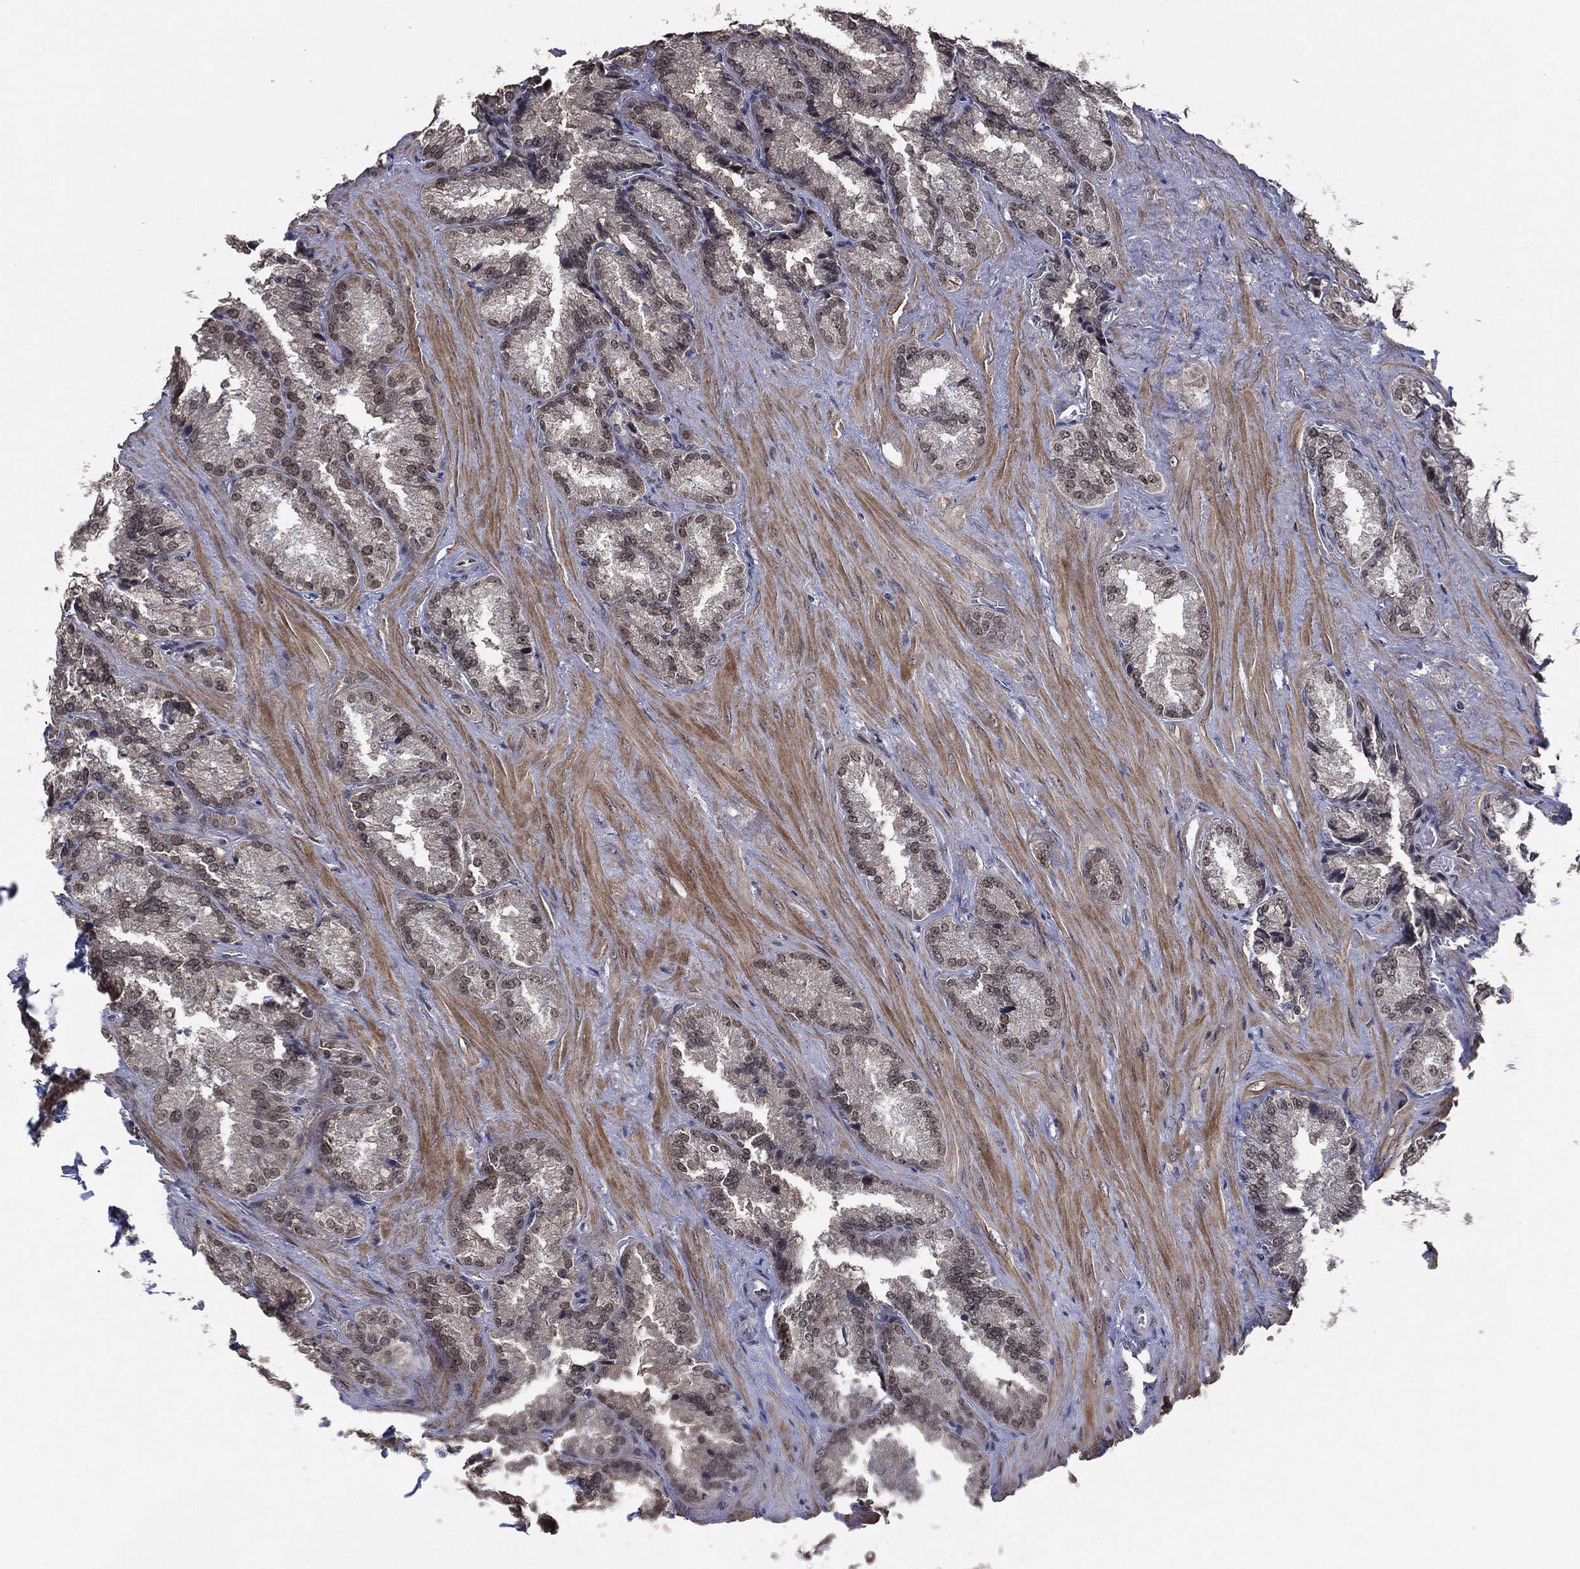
{"staining": {"intensity": "negative", "quantity": "none", "location": "none"}, "tissue": "seminal vesicle", "cell_type": "Glandular cells", "image_type": "normal", "snomed": [{"axis": "morphology", "description": "Normal tissue, NOS"}, {"axis": "topography", "description": "Seminal veicle"}], "caption": "This is an immunohistochemistry image of benign human seminal vesicle. There is no positivity in glandular cells.", "gene": "NELFCD", "patient": {"sex": "male", "age": 37}}